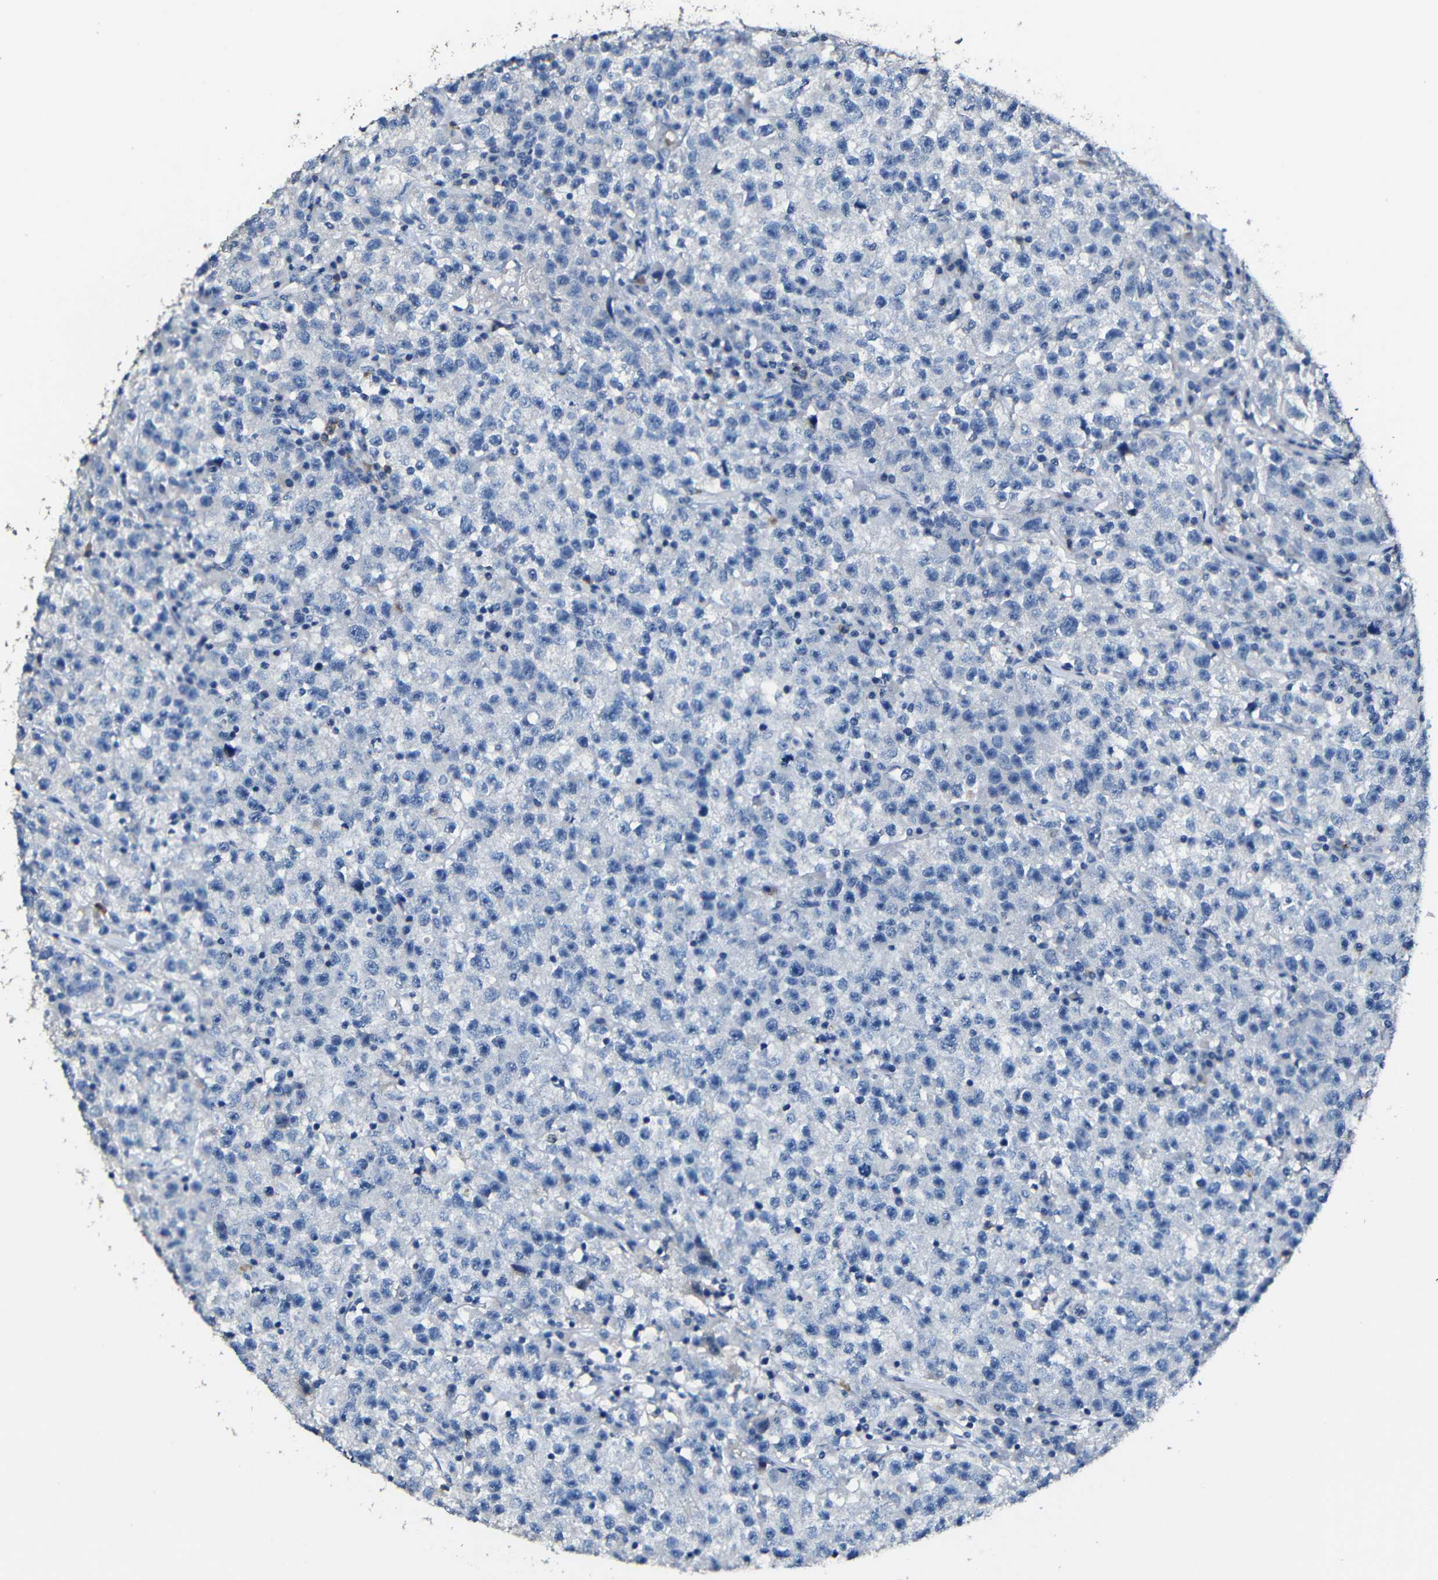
{"staining": {"intensity": "negative", "quantity": "none", "location": "none"}, "tissue": "testis cancer", "cell_type": "Tumor cells", "image_type": "cancer", "snomed": [{"axis": "morphology", "description": "Seminoma, NOS"}, {"axis": "topography", "description": "Testis"}], "caption": "Immunohistochemistry image of neoplastic tissue: human testis cancer stained with DAB (3,3'-diaminobenzidine) exhibits no significant protein staining in tumor cells.", "gene": "ACKR2", "patient": {"sex": "male", "age": 22}}